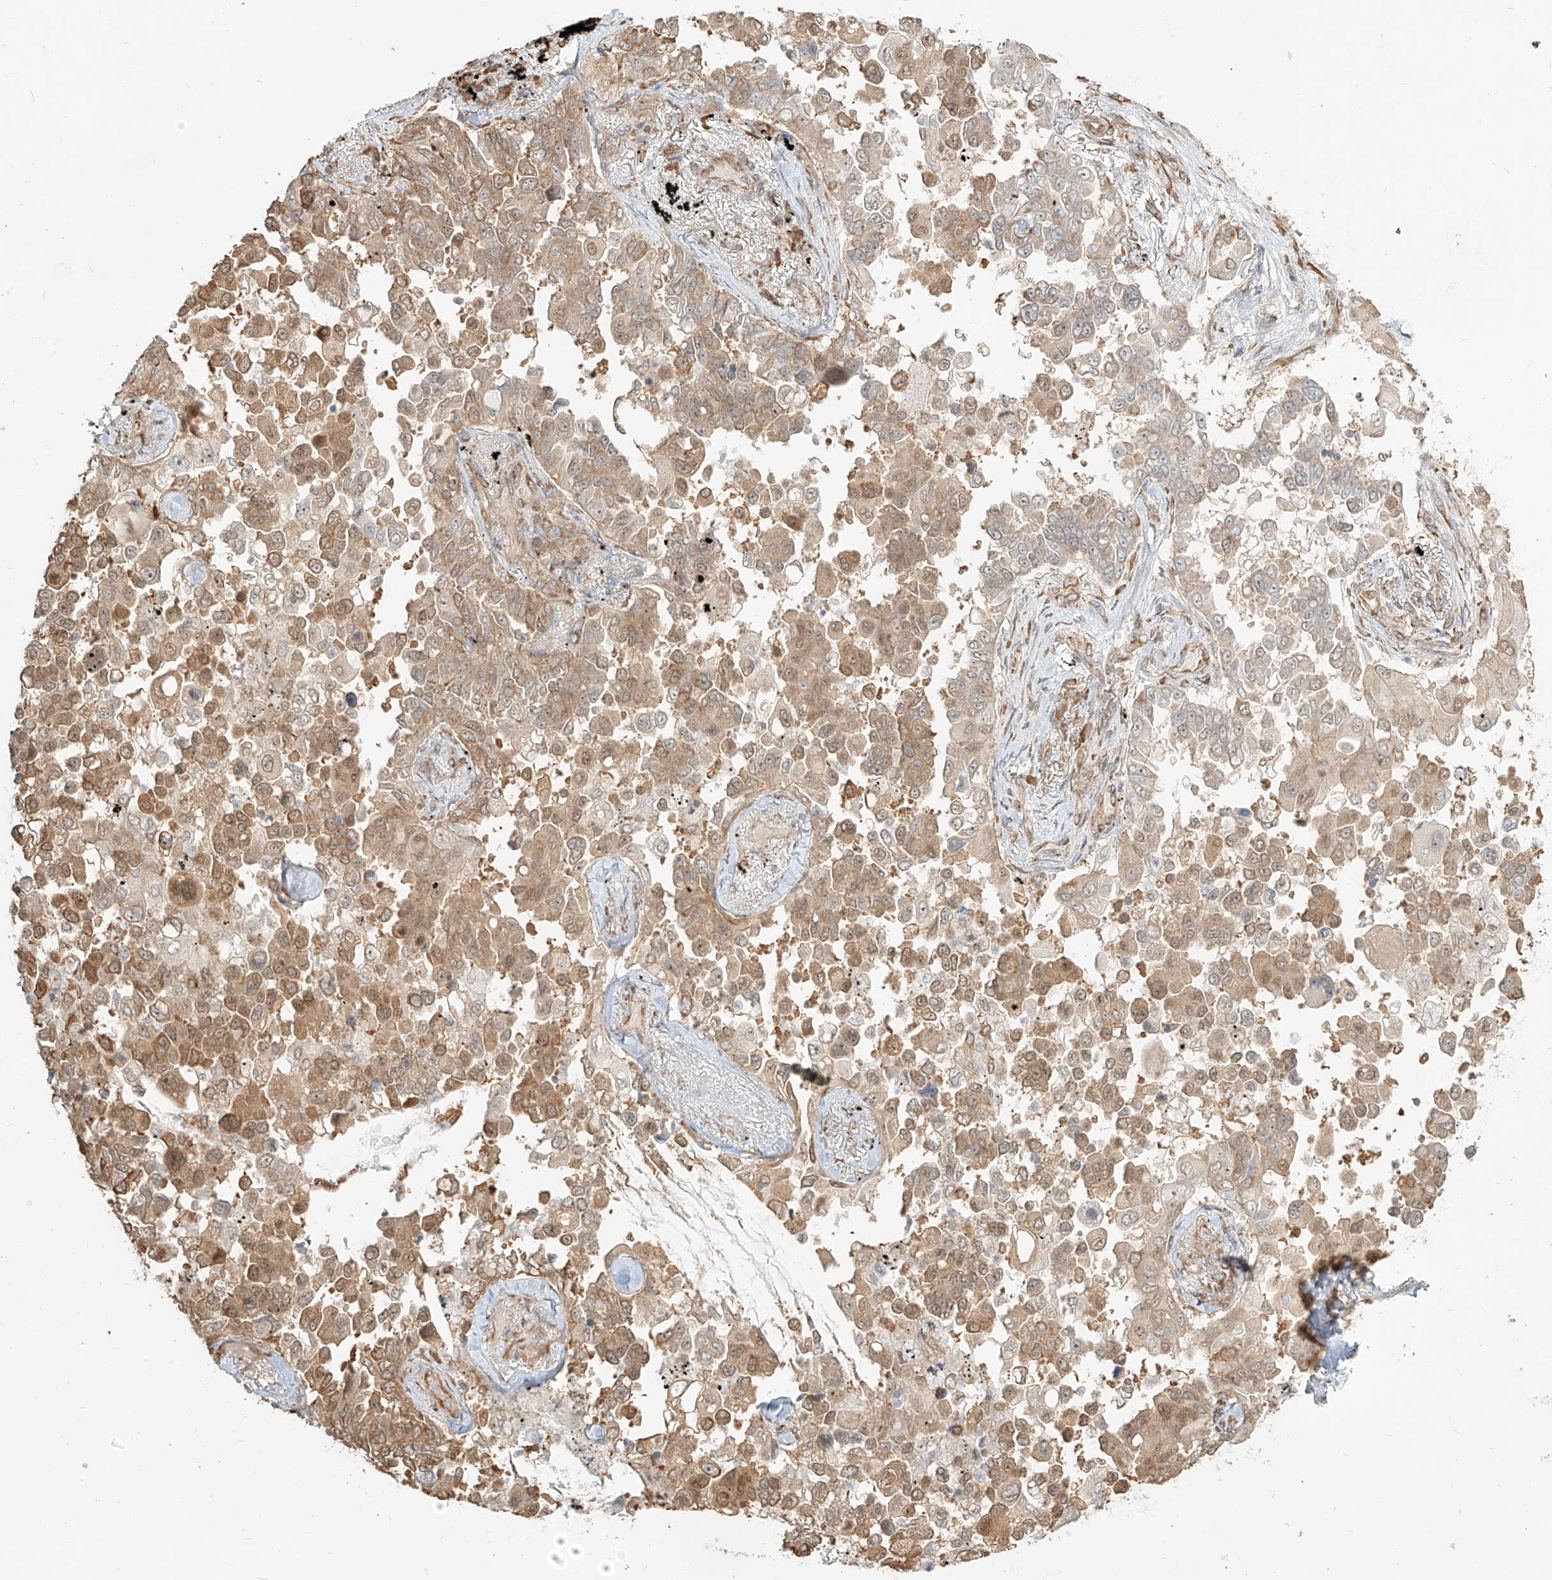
{"staining": {"intensity": "moderate", "quantity": ">75%", "location": "cytoplasmic/membranous"}, "tissue": "lung cancer", "cell_type": "Tumor cells", "image_type": "cancer", "snomed": [{"axis": "morphology", "description": "Adenocarcinoma, NOS"}, {"axis": "topography", "description": "Lung"}], "caption": "A brown stain labels moderate cytoplasmic/membranous staining of a protein in human lung cancer tumor cells.", "gene": "UBE2K", "patient": {"sex": "female", "age": 67}}